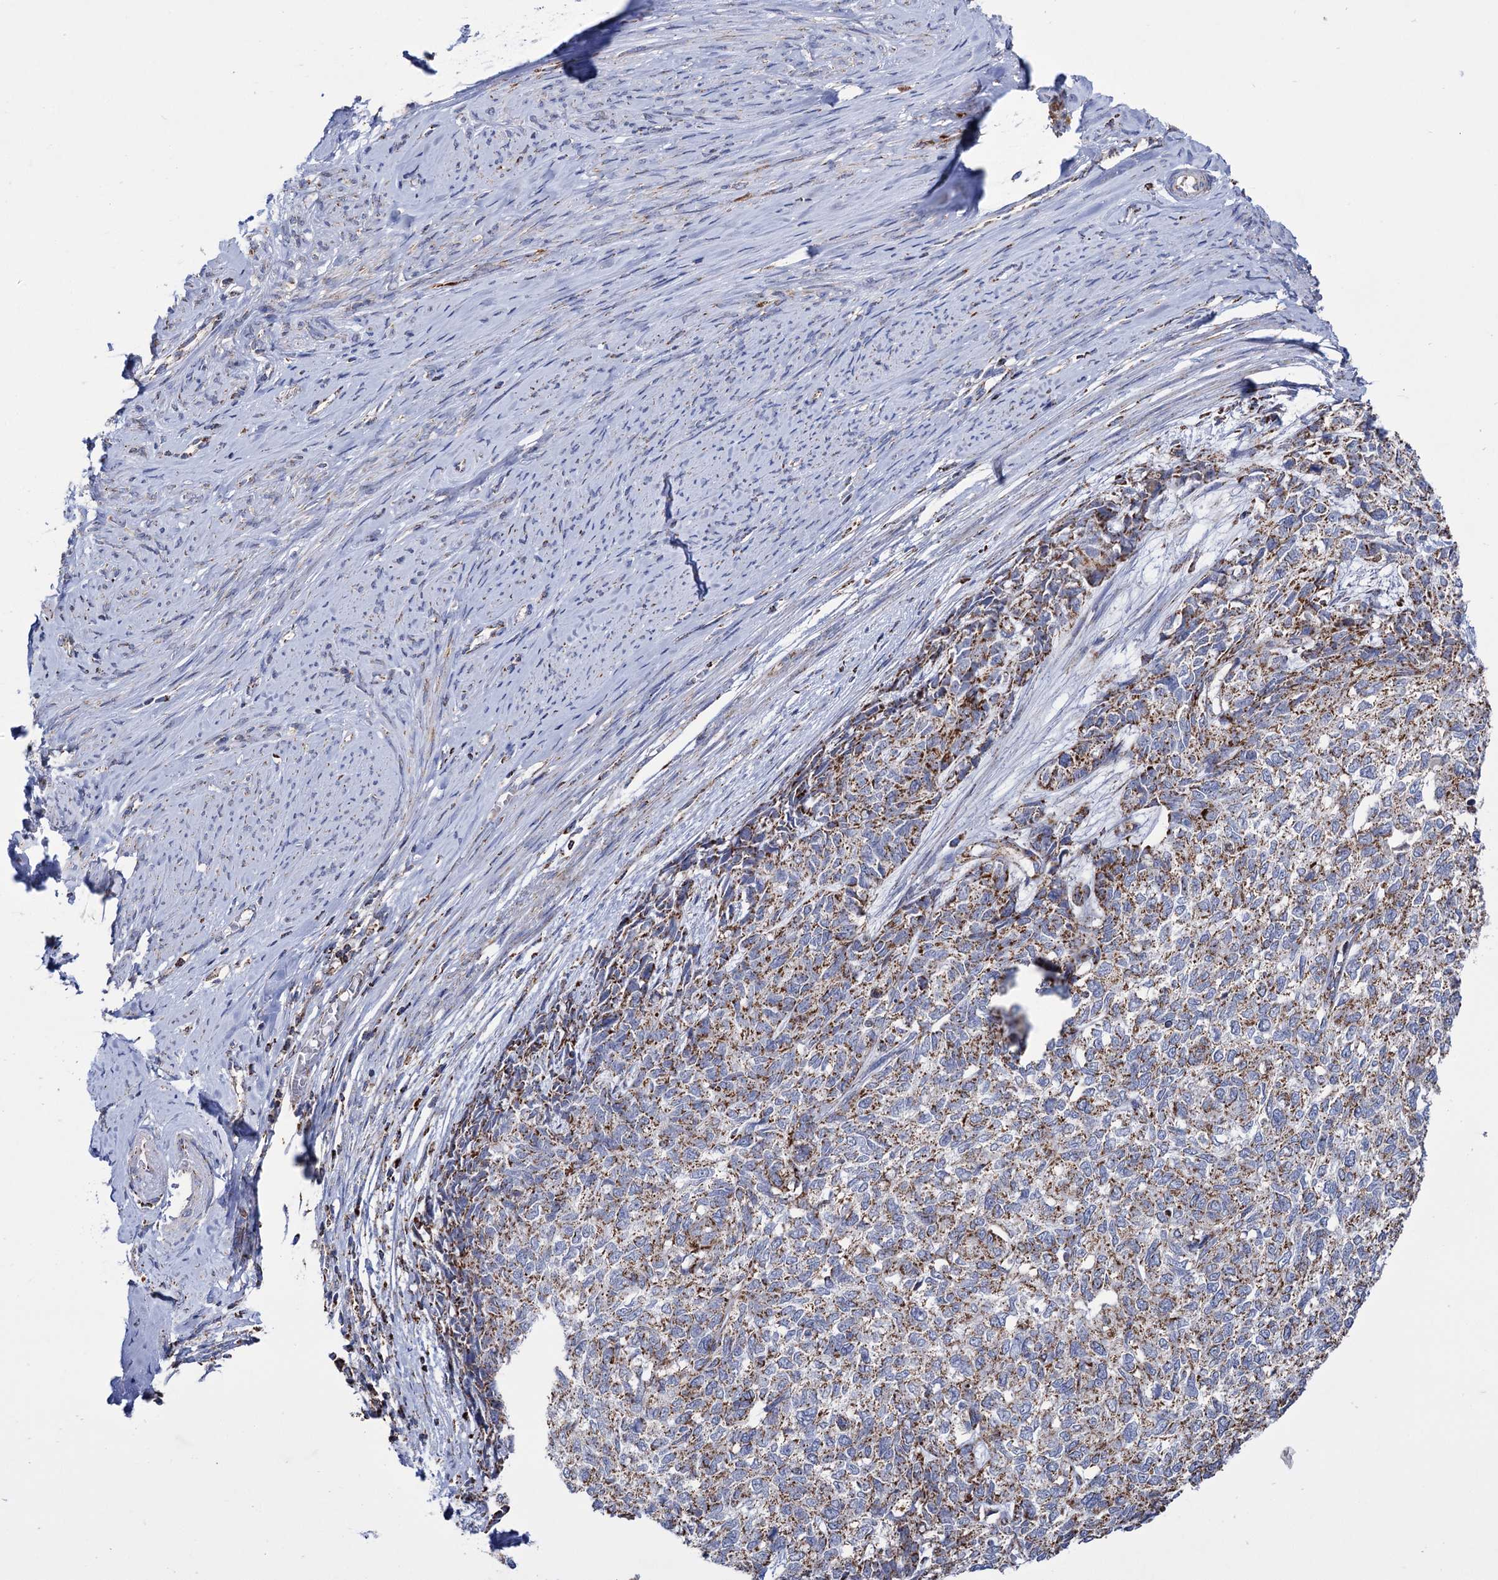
{"staining": {"intensity": "moderate", "quantity": ">75%", "location": "cytoplasmic/membranous"}, "tissue": "cervical cancer", "cell_type": "Tumor cells", "image_type": "cancer", "snomed": [{"axis": "morphology", "description": "Squamous cell carcinoma, NOS"}, {"axis": "topography", "description": "Cervix"}], "caption": "A medium amount of moderate cytoplasmic/membranous positivity is appreciated in about >75% of tumor cells in cervical squamous cell carcinoma tissue. (Stains: DAB in brown, nuclei in blue, Microscopy: brightfield microscopy at high magnification).", "gene": "ABHD10", "patient": {"sex": "female", "age": 63}}